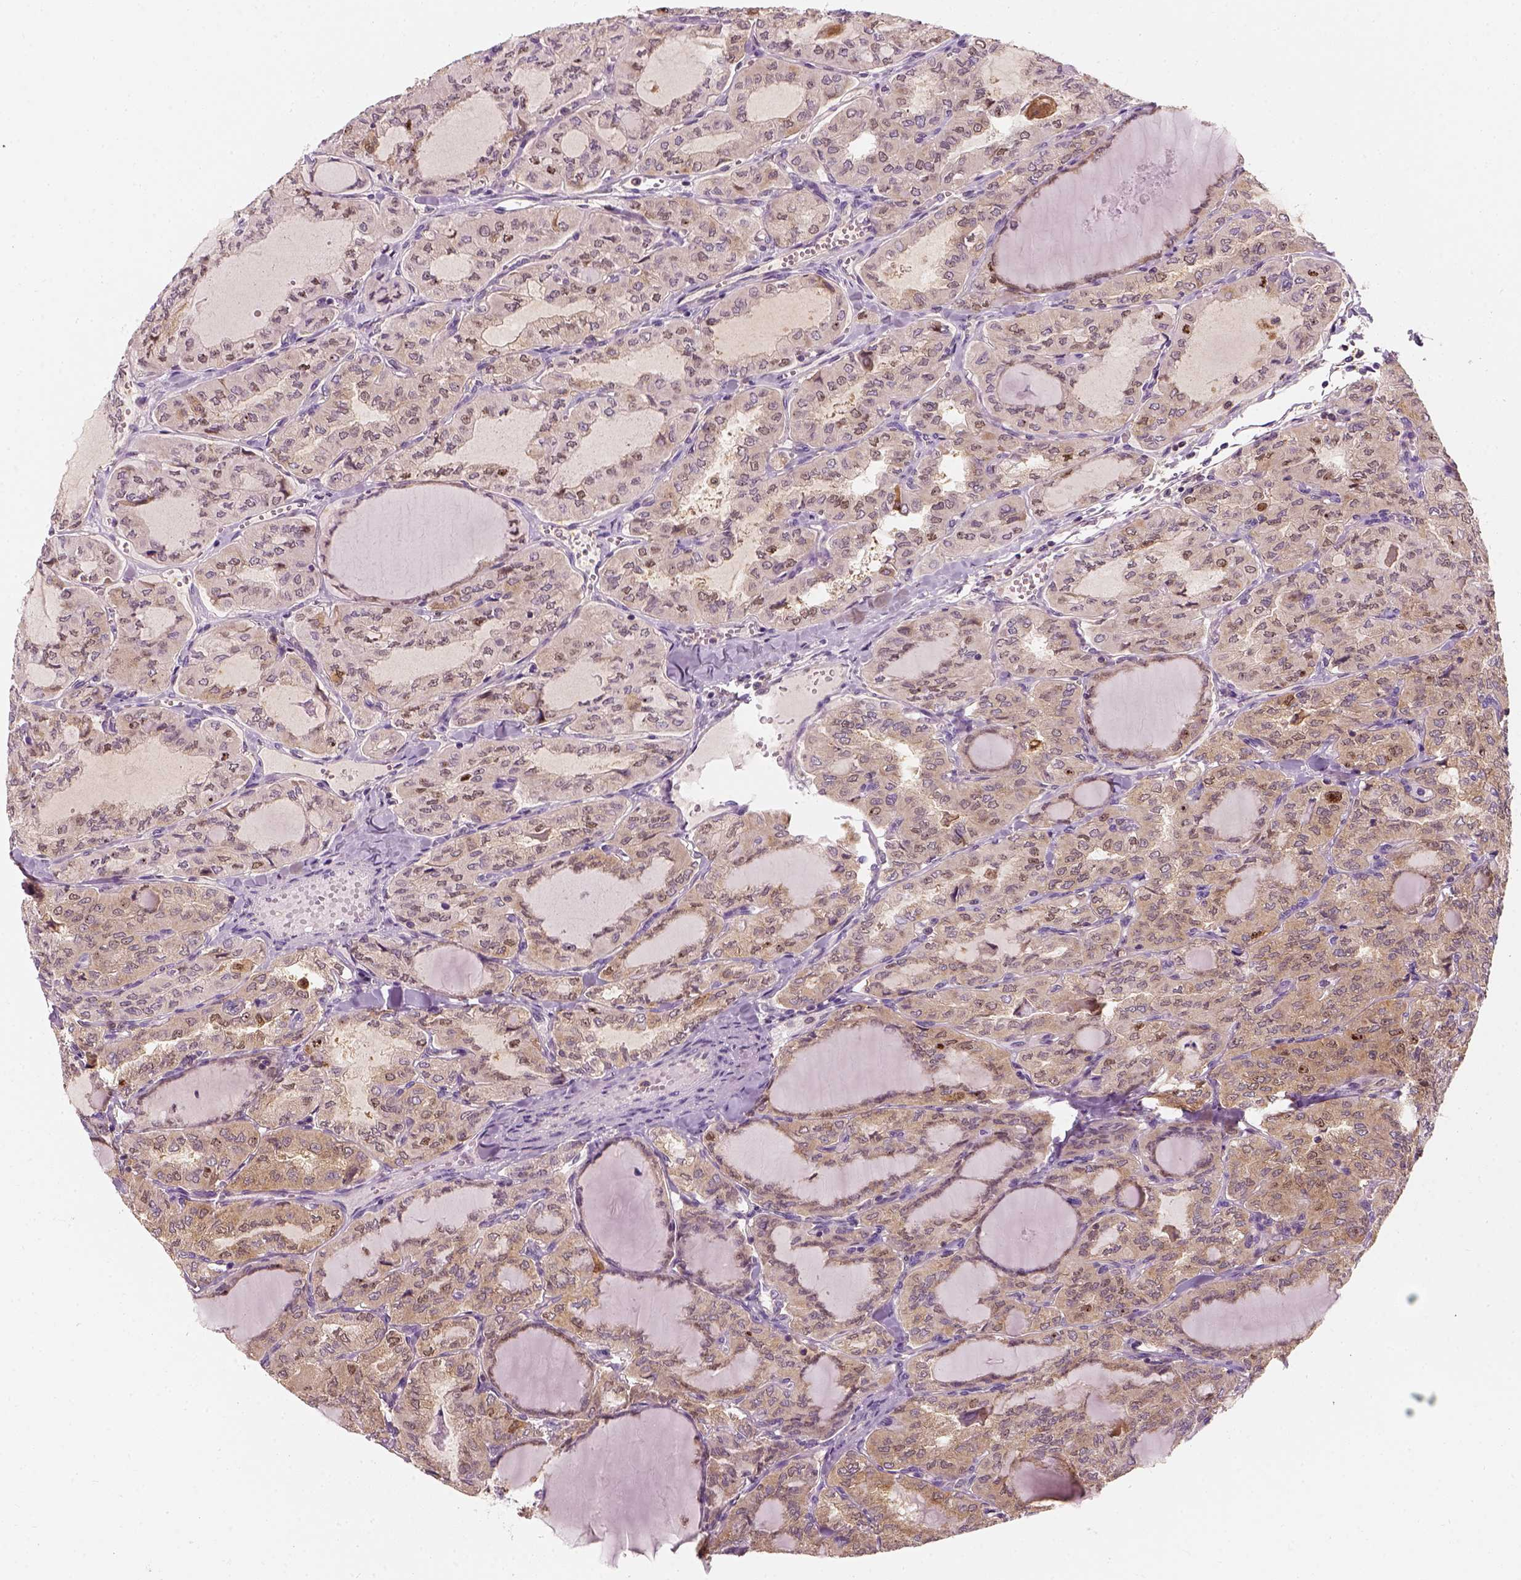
{"staining": {"intensity": "weak", "quantity": "25%-75%", "location": "cytoplasmic/membranous"}, "tissue": "thyroid cancer", "cell_type": "Tumor cells", "image_type": "cancer", "snomed": [{"axis": "morphology", "description": "Papillary adenocarcinoma, NOS"}, {"axis": "topography", "description": "Thyroid gland"}], "caption": "Immunohistochemical staining of human papillary adenocarcinoma (thyroid) reveals weak cytoplasmic/membranous protein expression in about 25%-75% of tumor cells.", "gene": "SQSTM1", "patient": {"sex": "male", "age": 20}}